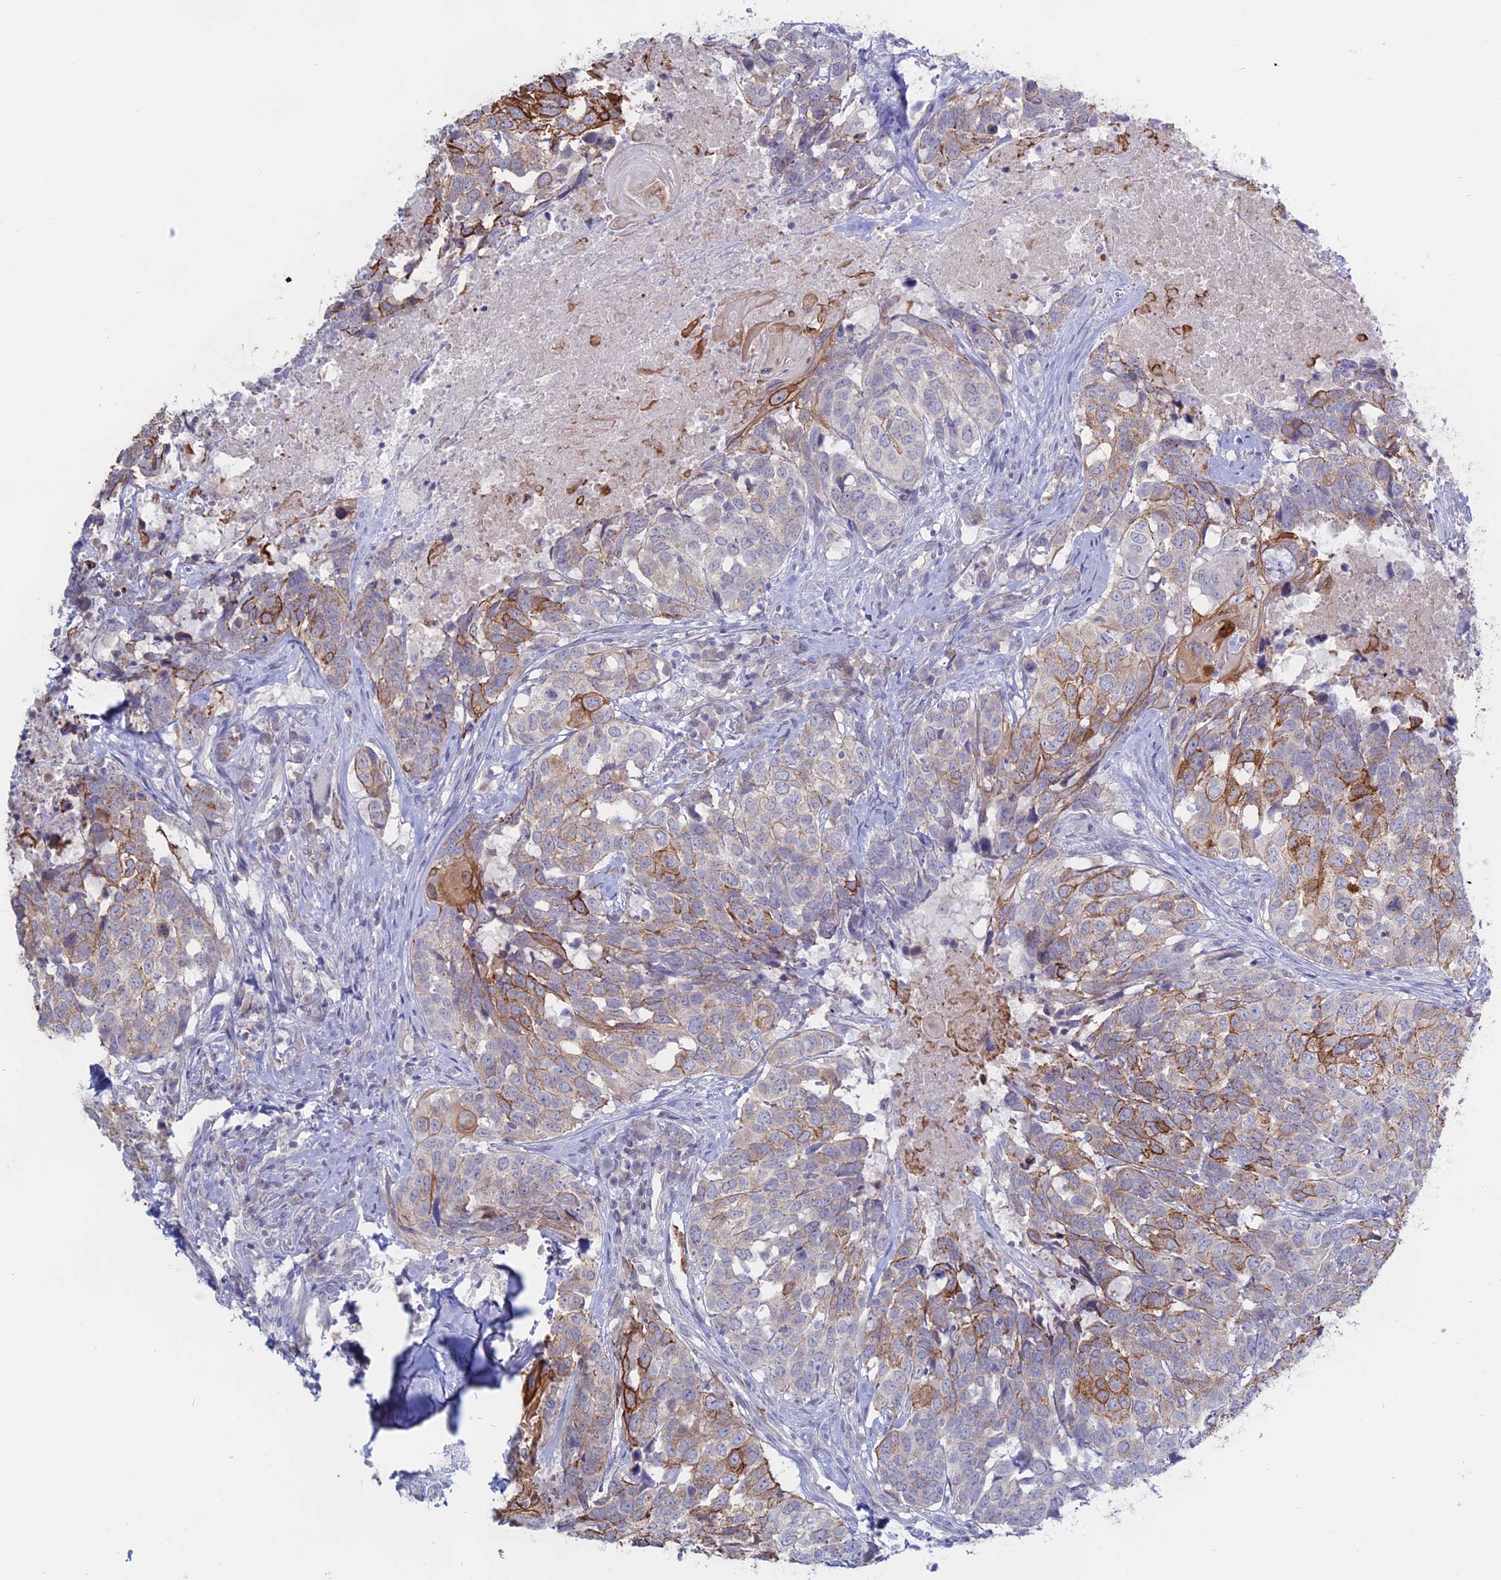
{"staining": {"intensity": "moderate", "quantity": "25%-75%", "location": "cytoplasmic/membranous"}, "tissue": "head and neck cancer", "cell_type": "Tumor cells", "image_type": "cancer", "snomed": [{"axis": "morphology", "description": "Squamous cell carcinoma, NOS"}, {"axis": "topography", "description": "Head-Neck"}], "caption": "Squamous cell carcinoma (head and neck) stained with immunohistochemistry shows moderate cytoplasmic/membranous positivity in approximately 25%-75% of tumor cells.", "gene": "MYO5B", "patient": {"sex": "male", "age": 66}}